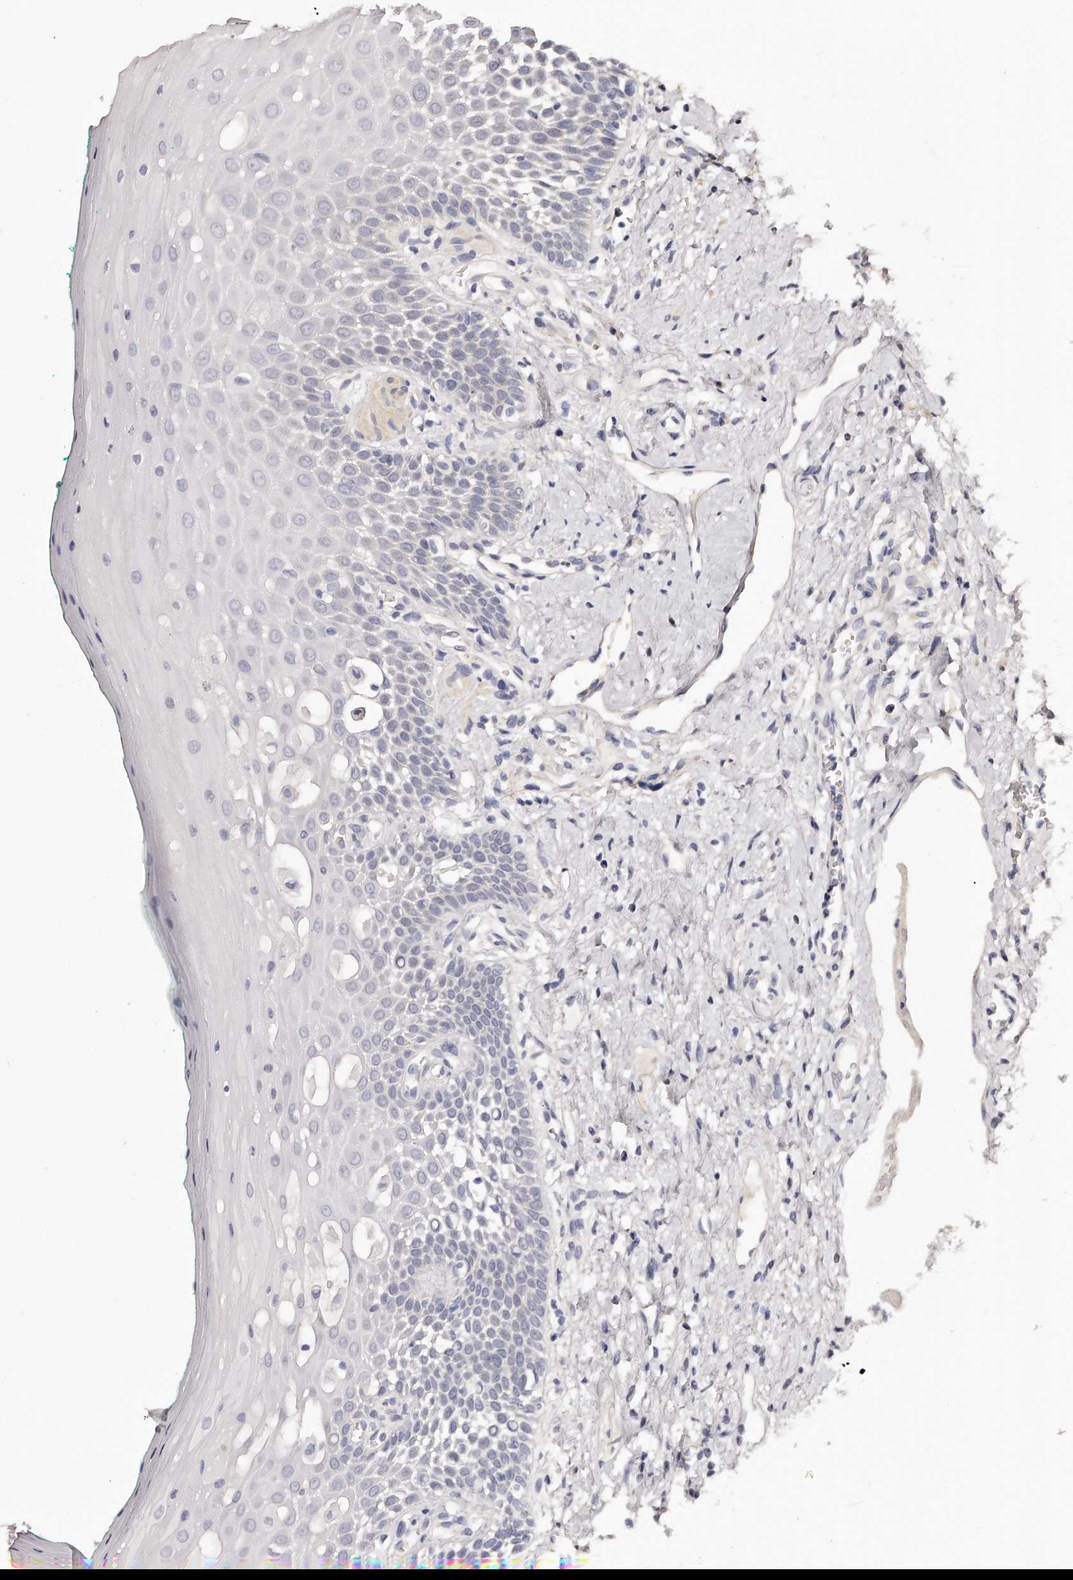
{"staining": {"intensity": "negative", "quantity": "none", "location": "none"}, "tissue": "oral mucosa", "cell_type": "Squamous epithelial cells", "image_type": "normal", "snomed": [{"axis": "morphology", "description": "Normal tissue, NOS"}, {"axis": "topography", "description": "Oral tissue"}], "caption": "The histopathology image displays no staining of squamous epithelial cells in normal oral mucosa.", "gene": "LTV1", "patient": {"sex": "female", "age": 70}}